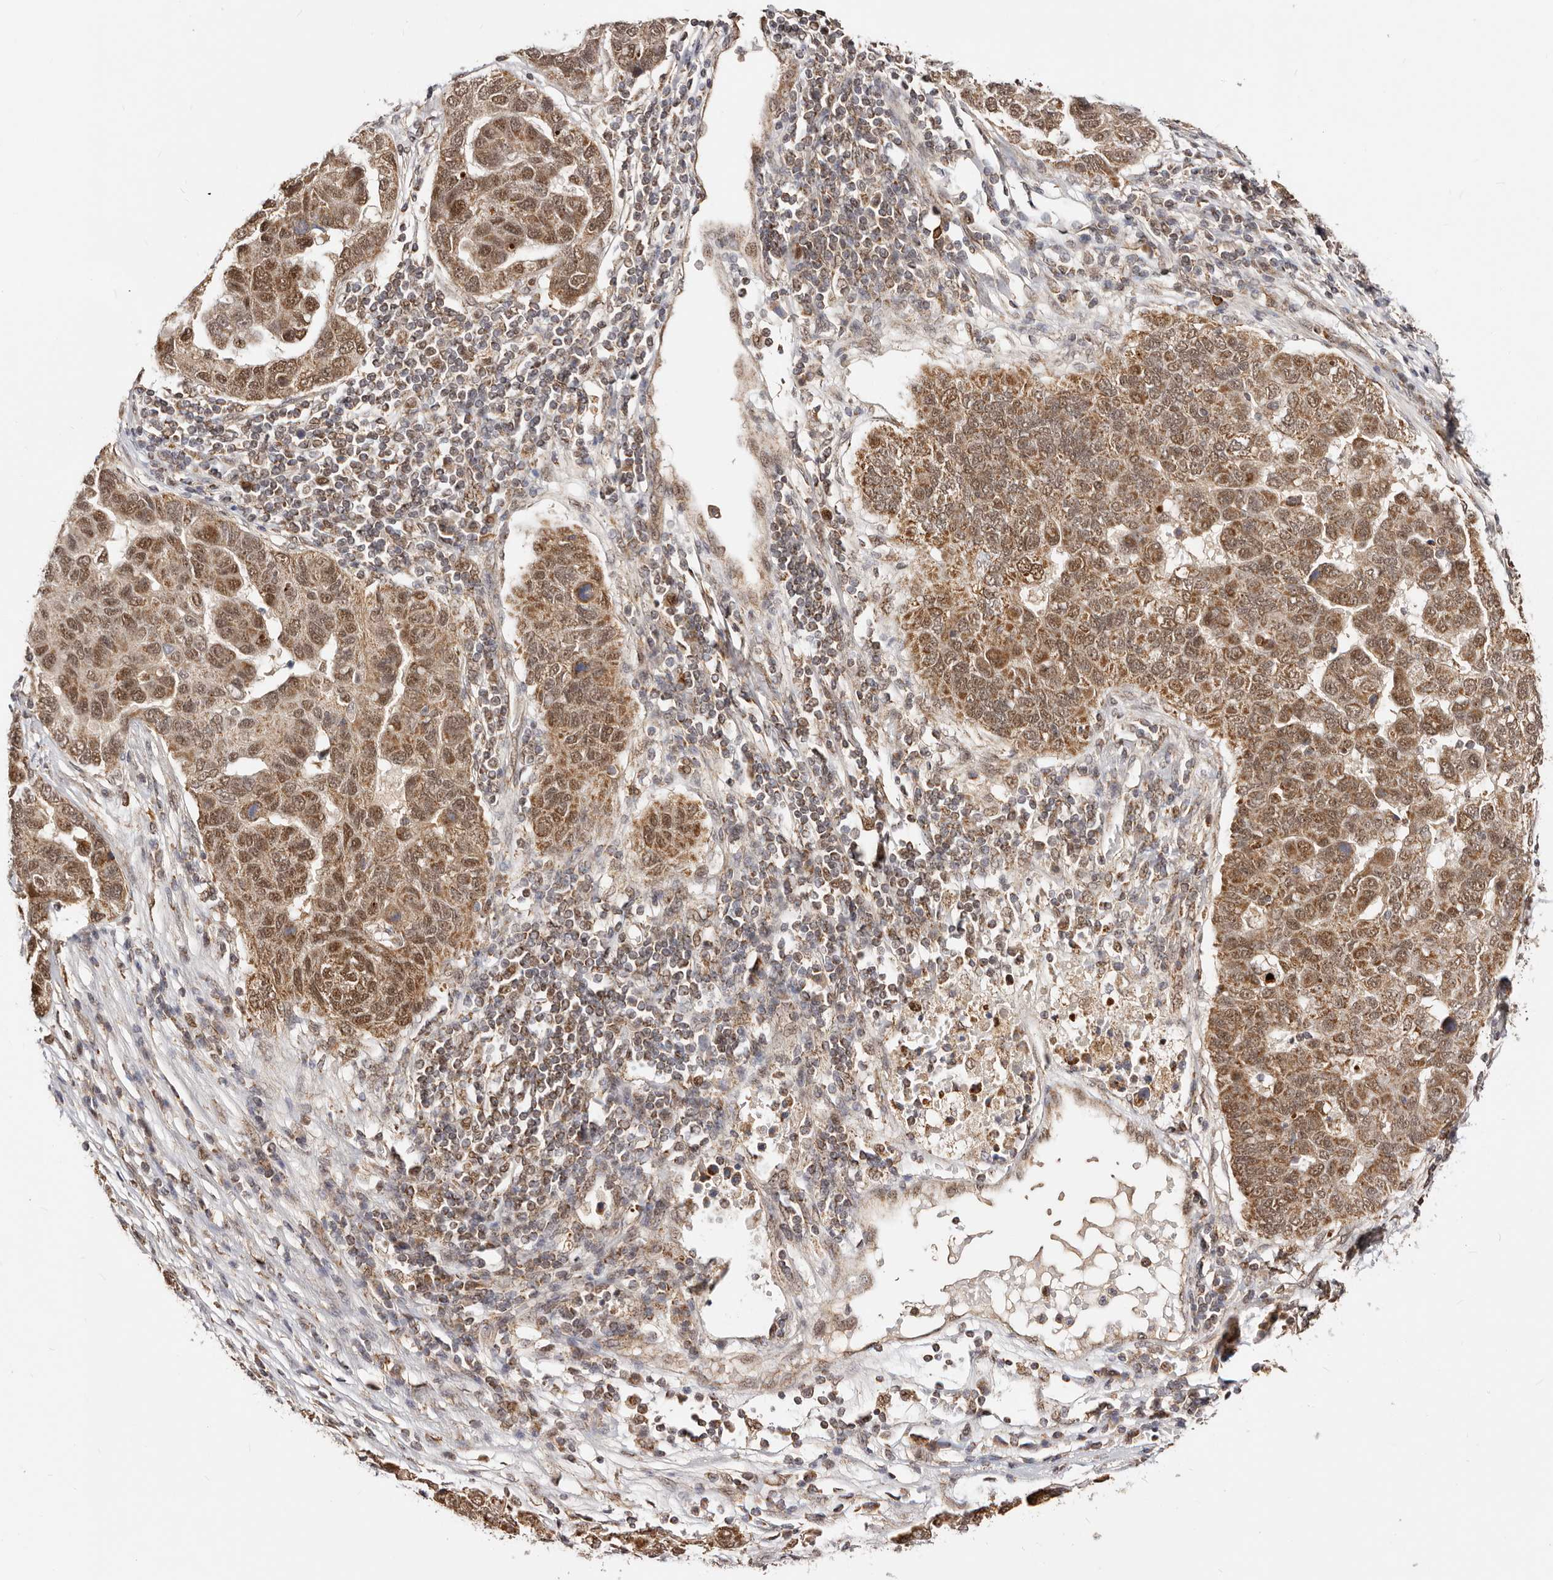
{"staining": {"intensity": "moderate", "quantity": ">75%", "location": "cytoplasmic/membranous,nuclear"}, "tissue": "pancreatic cancer", "cell_type": "Tumor cells", "image_type": "cancer", "snomed": [{"axis": "morphology", "description": "Adenocarcinoma, NOS"}, {"axis": "topography", "description": "Pancreas"}], "caption": "Moderate cytoplasmic/membranous and nuclear protein expression is appreciated in approximately >75% of tumor cells in pancreatic adenocarcinoma.", "gene": "SEC14L1", "patient": {"sex": "female", "age": 61}}